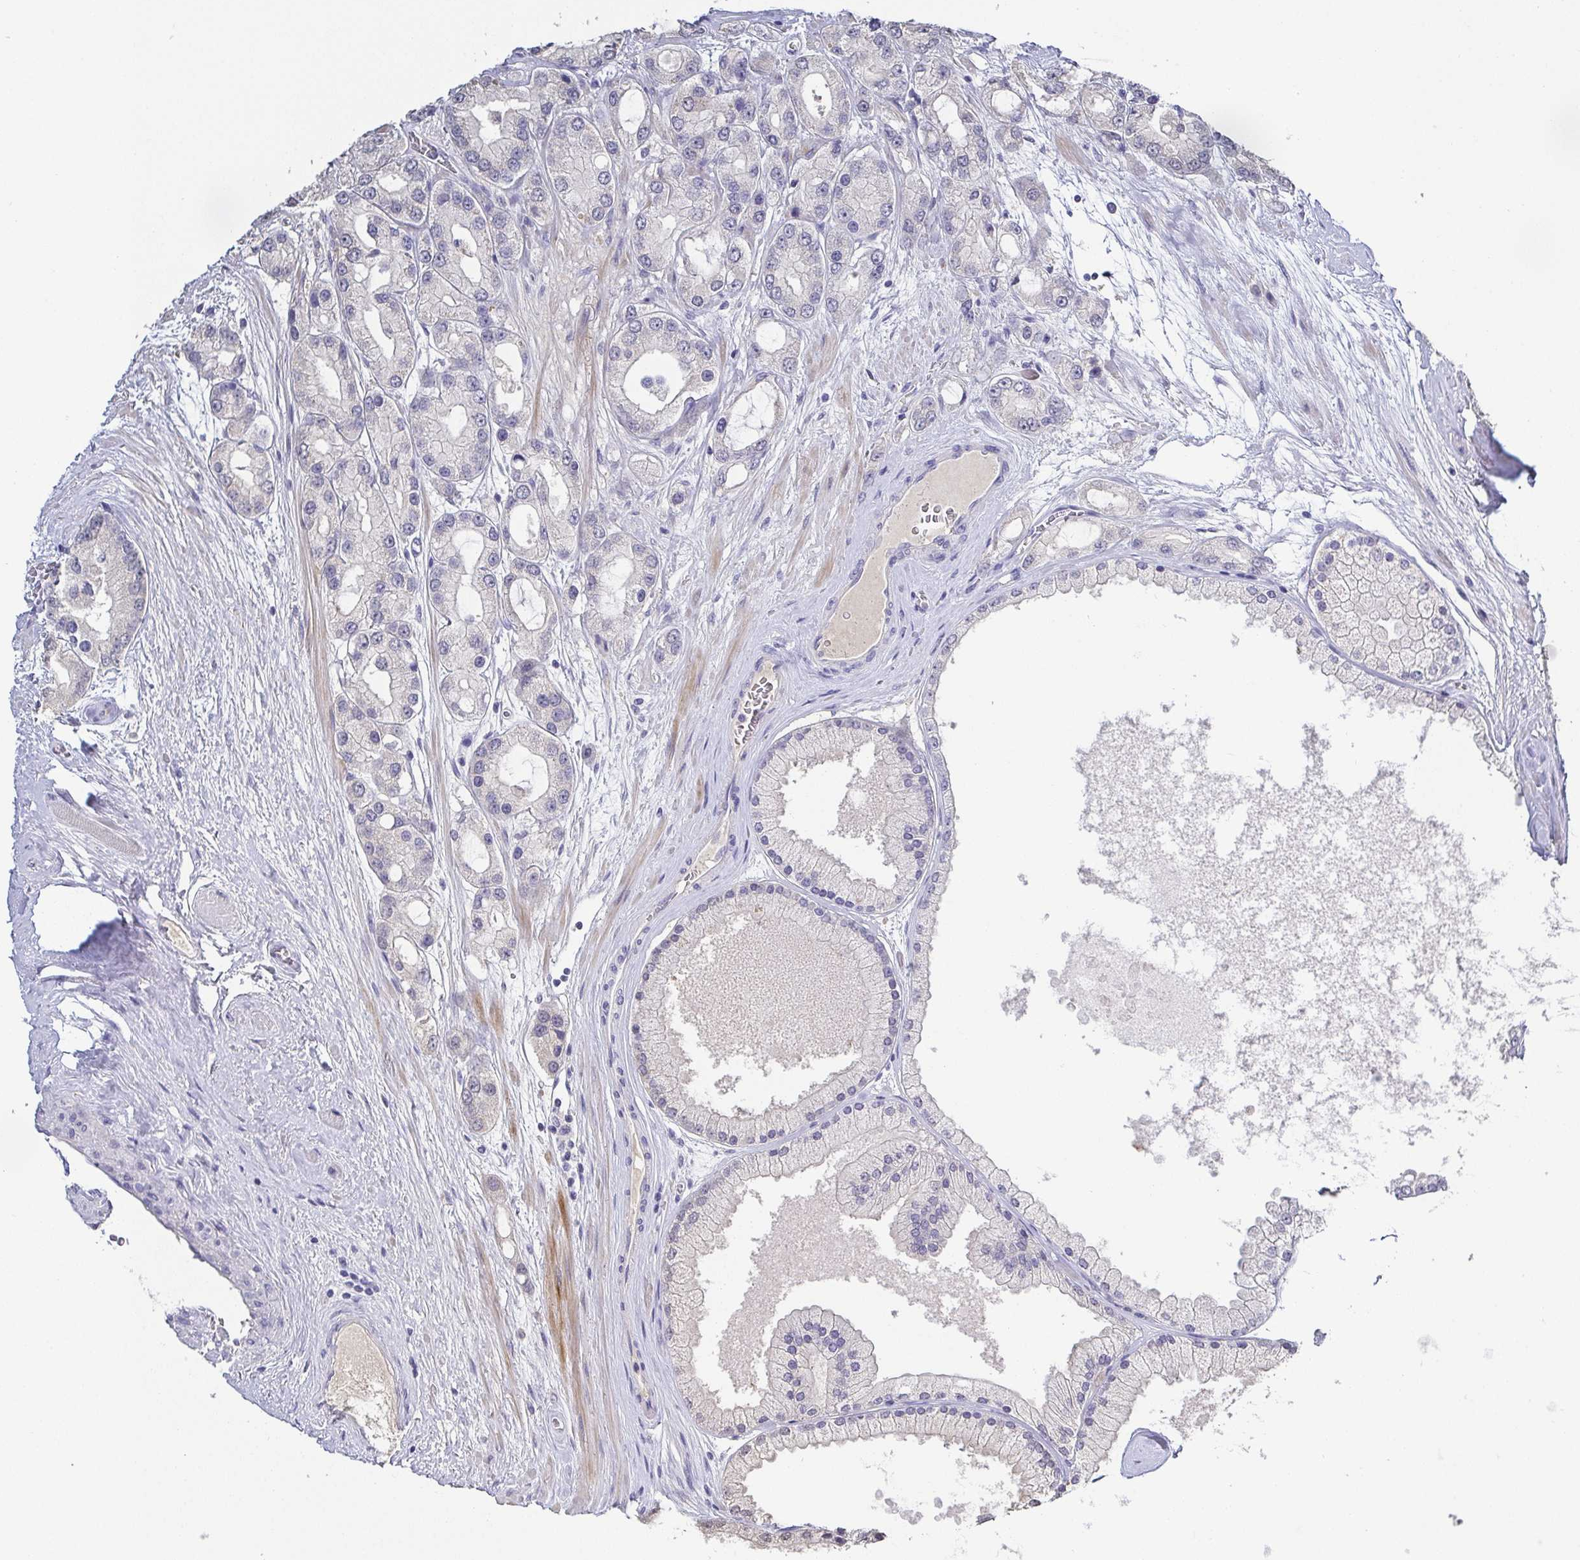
{"staining": {"intensity": "negative", "quantity": "none", "location": "none"}, "tissue": "prostate cancer", "cell_type": "Tumor cells", "image_type": "cancer", "snomed": [{"axis": "morphology", "description": "Adenocarcinoma, High grade"}, {"axis": "topography", "description": "Prostate"}], "caption": "Tumor cells are negative for brown protein staining in prostate adenocarcinoma (high-grade).", "gene": "RNASE7", "patient": {"sex": "male", "age": 67}}